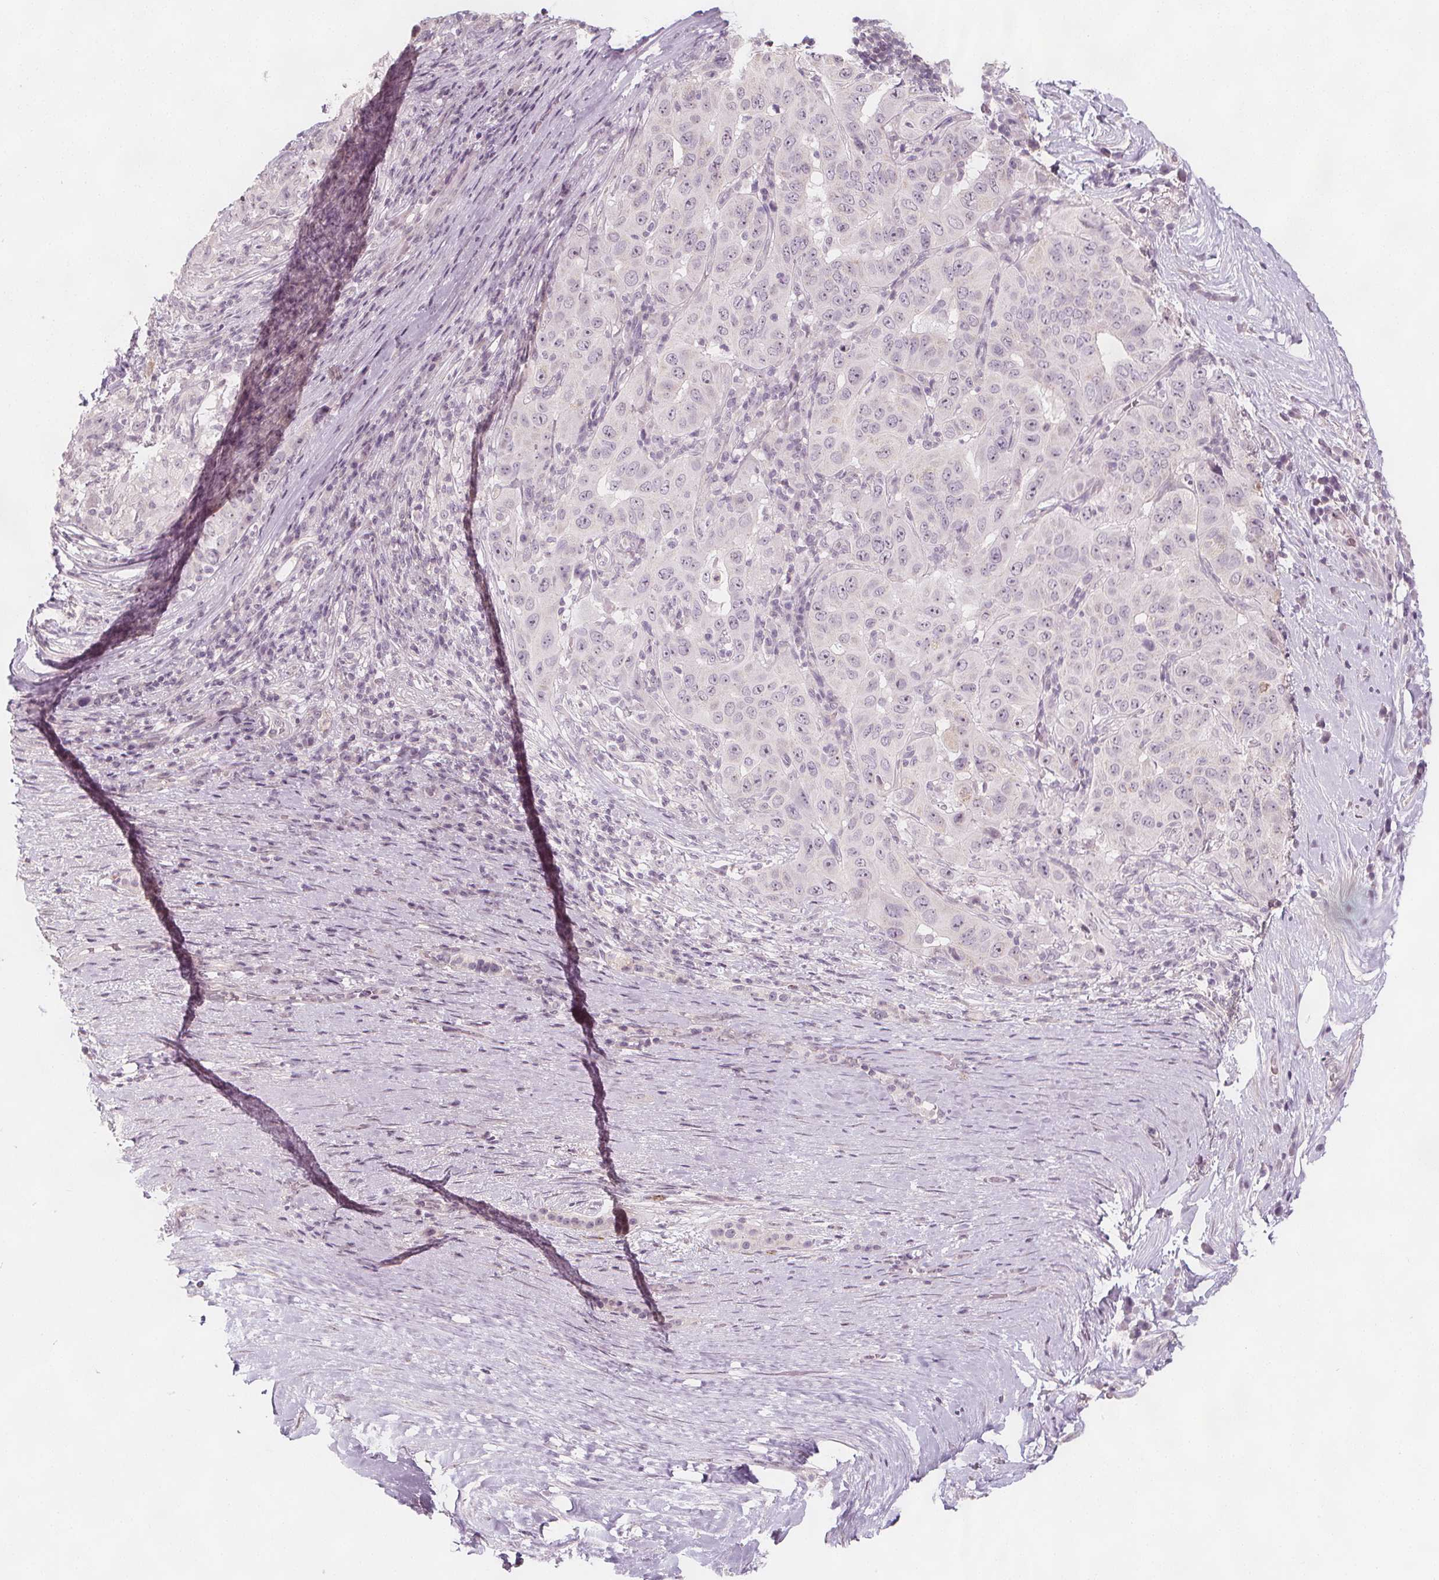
{"staining": {"intensity": "negative", "quantity": "none", "location": "none"}, "tissue": "pancreatic cancer", "cell_type": "Tumor cells", "image_type": "cancer", "snomed": [{"axis": "morphology", "description": "Adenocarcinoma, NOS"}, {"axis": "topography", "description": "Pancreas"}], "caption": "Pancreatic cancer (adenocarcinoma) stained for a protein using immunohistochemistry (IHC) reveals no expression tumor cells.", "gene": "C1orf167", "patient": {"sex": "male", "age": 63}}